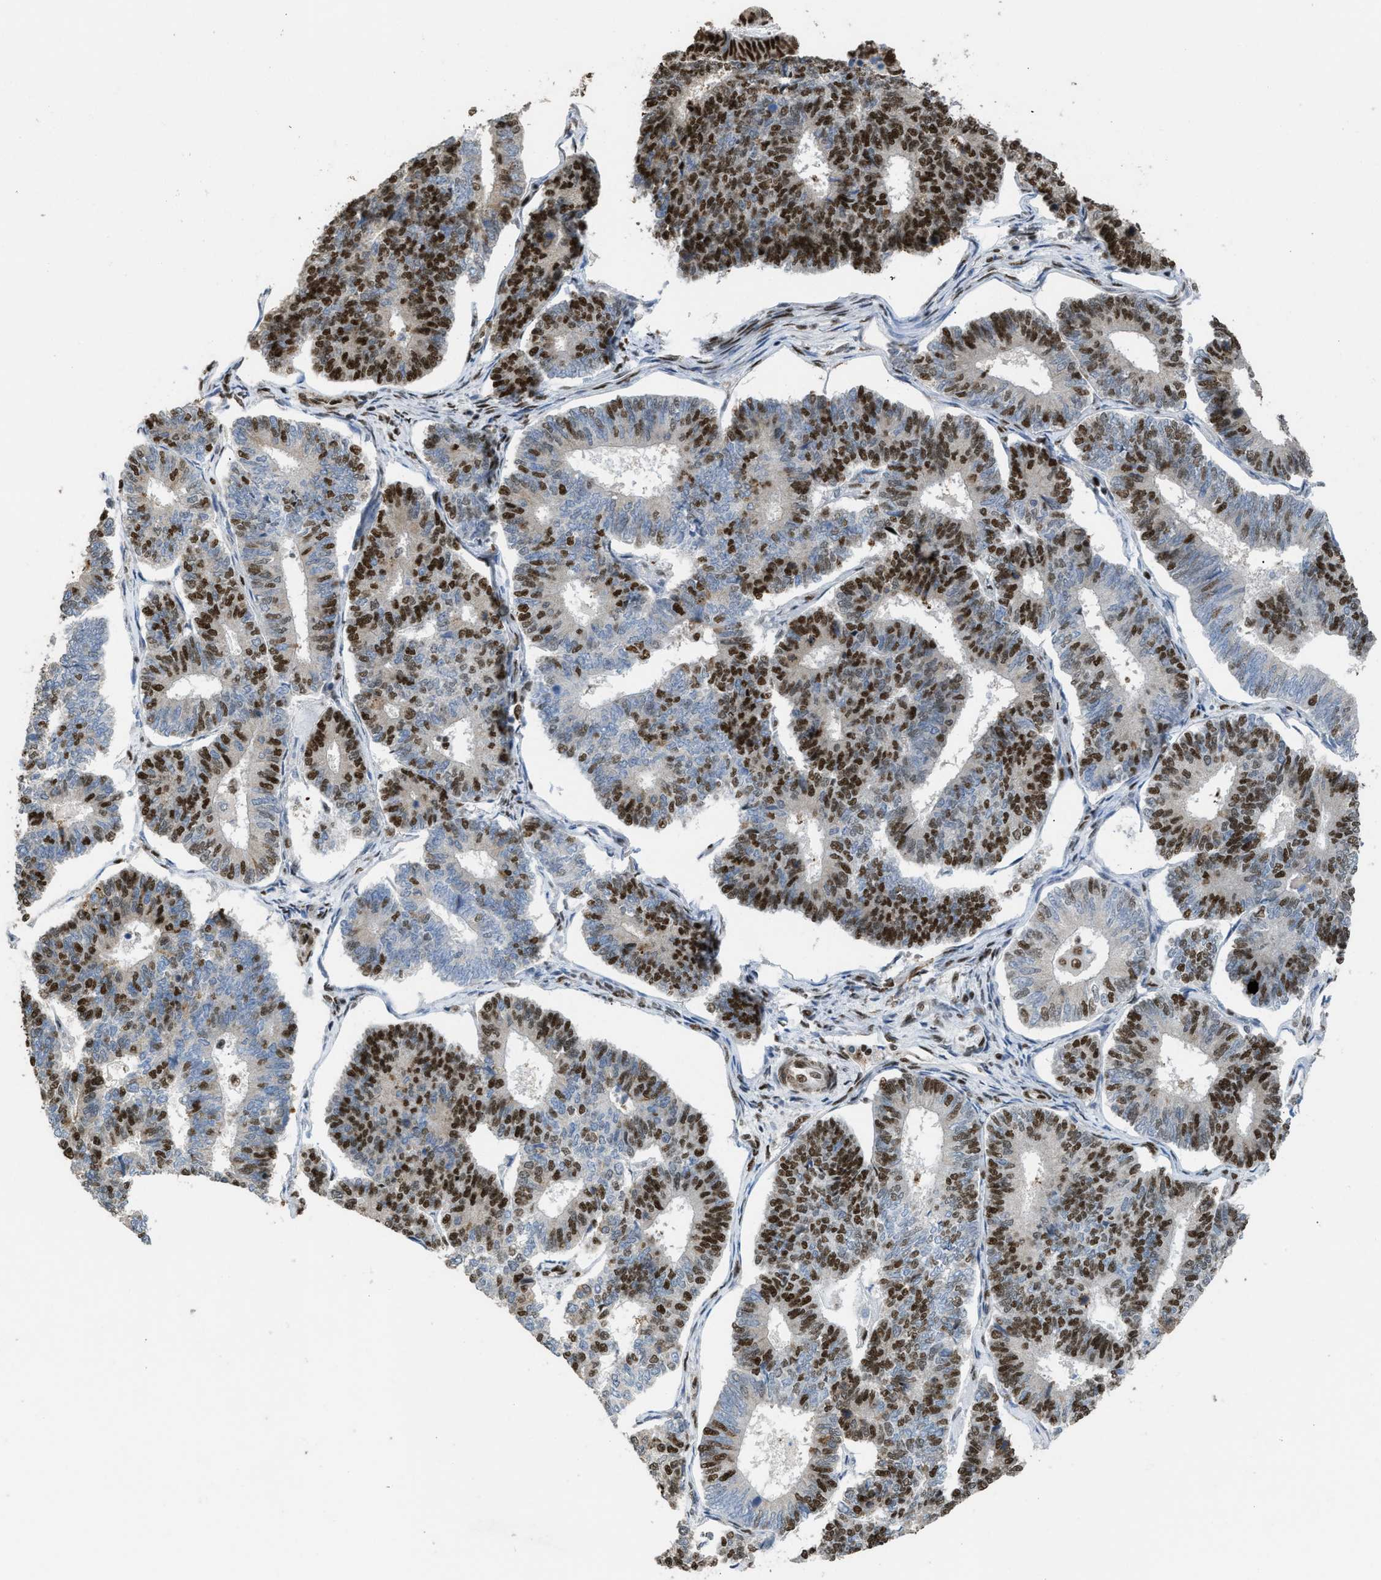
{"staining": {"intensity": "strong", "quantity": ">75%", "location": "nuclear"}, "tissue": "endometrial cancer", "cell_type": "Tumor cells", "image_type": "cancer", "snomed": [{"axis": "morphology", "description": "Adenocarcinoma, NOS"}, {"axis": "topography", "description": "Endometrium"}], "caption": "Adenocarcinoma (endometrial) stained for a protein (brown) demonstrates strong nuclear positive positivity in about >75% of tumor cells.", "gene": "SCAF4", "patient": {"sex": "female", "age": 70}}